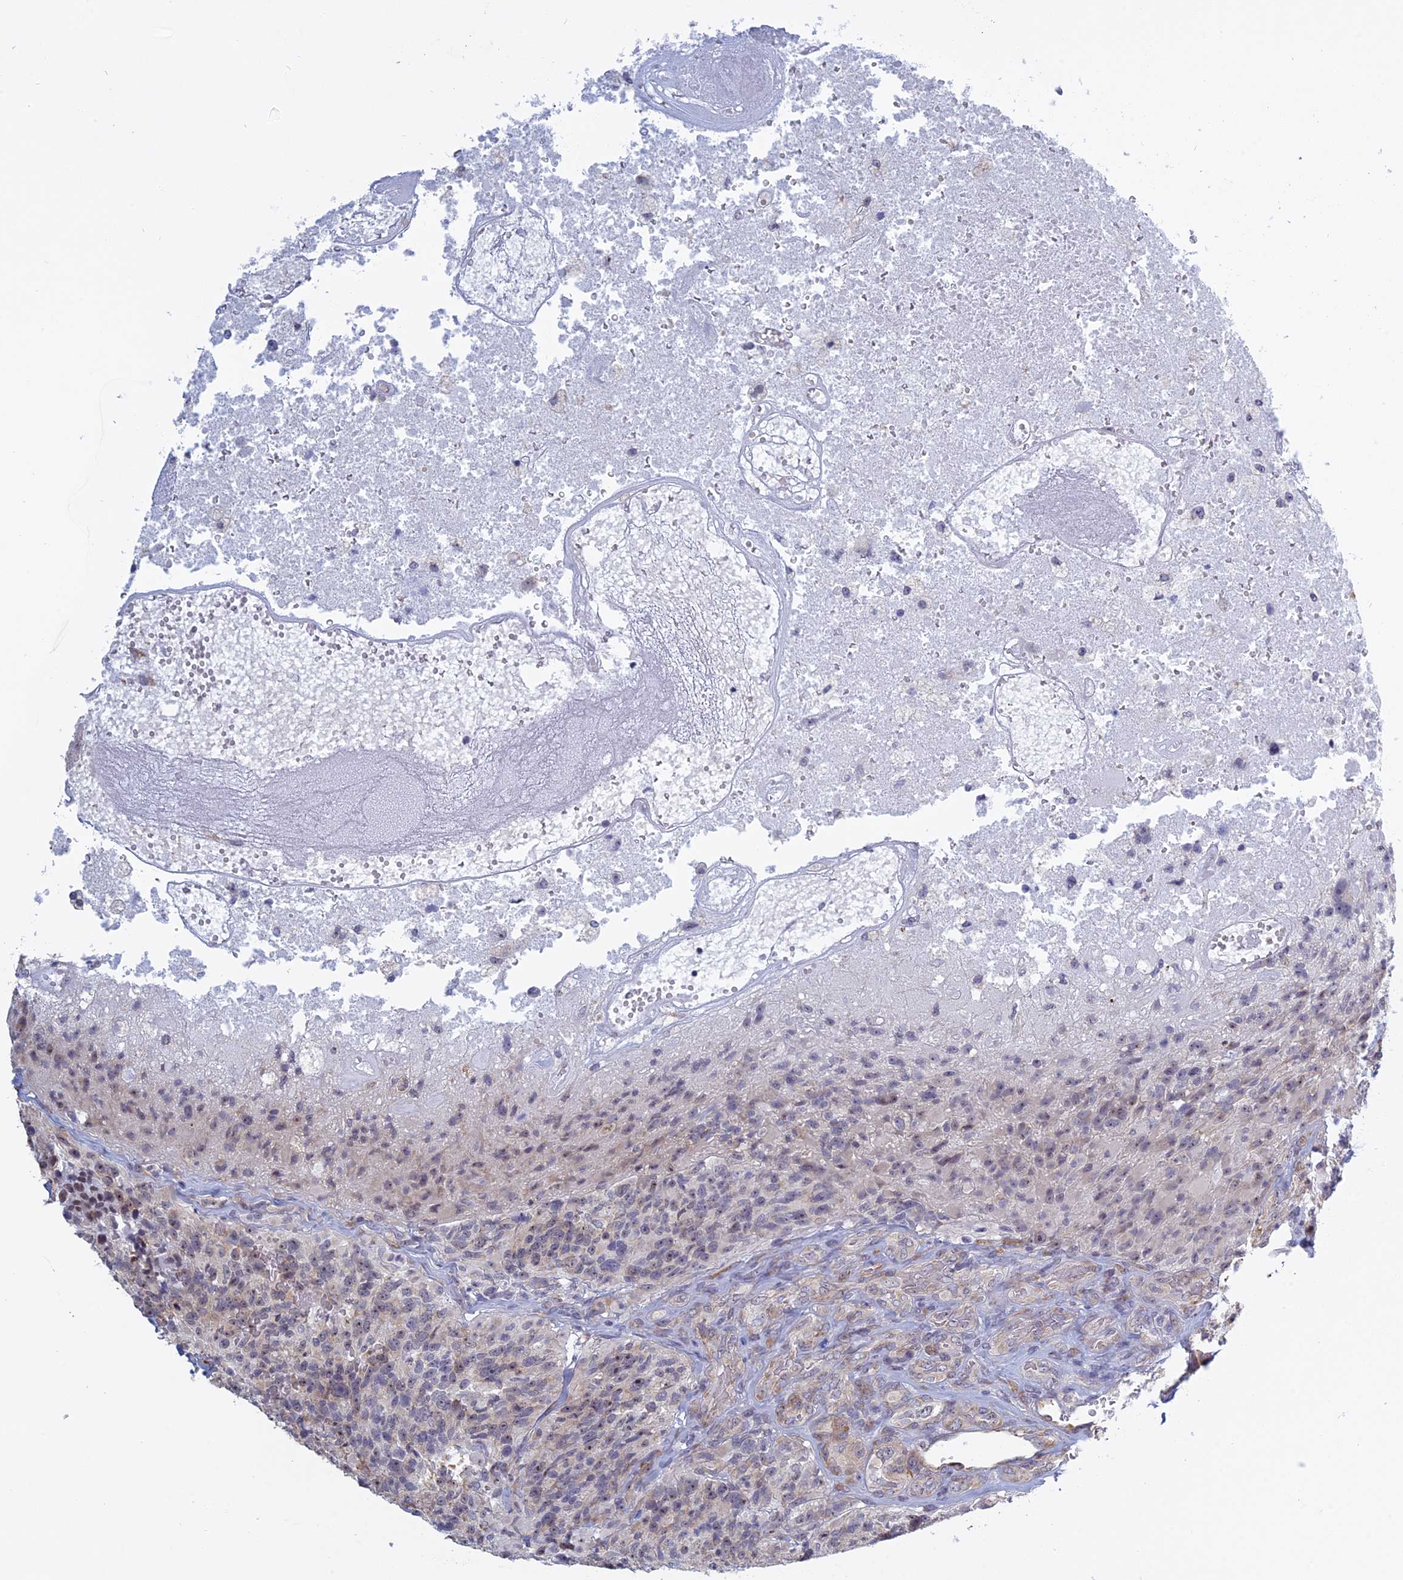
{"staining": {"intensity": "negative", "quantity": "none", "location": "none"}, "tissue": "glioma", "cell_type": "Tumor cells", "image_type": "cancer", "snomed": [{"axis": "morphology", "description": "Glioma, malignant, High grade"}, {"axis": "topography", "description": "Brain"}], "caption": "This is an immunohistochemistry micrograph of human glioma. There is no expression in tumor cells.", "gene": "RPS19BP1", "patient": {"sex": "male", "age": 76}}